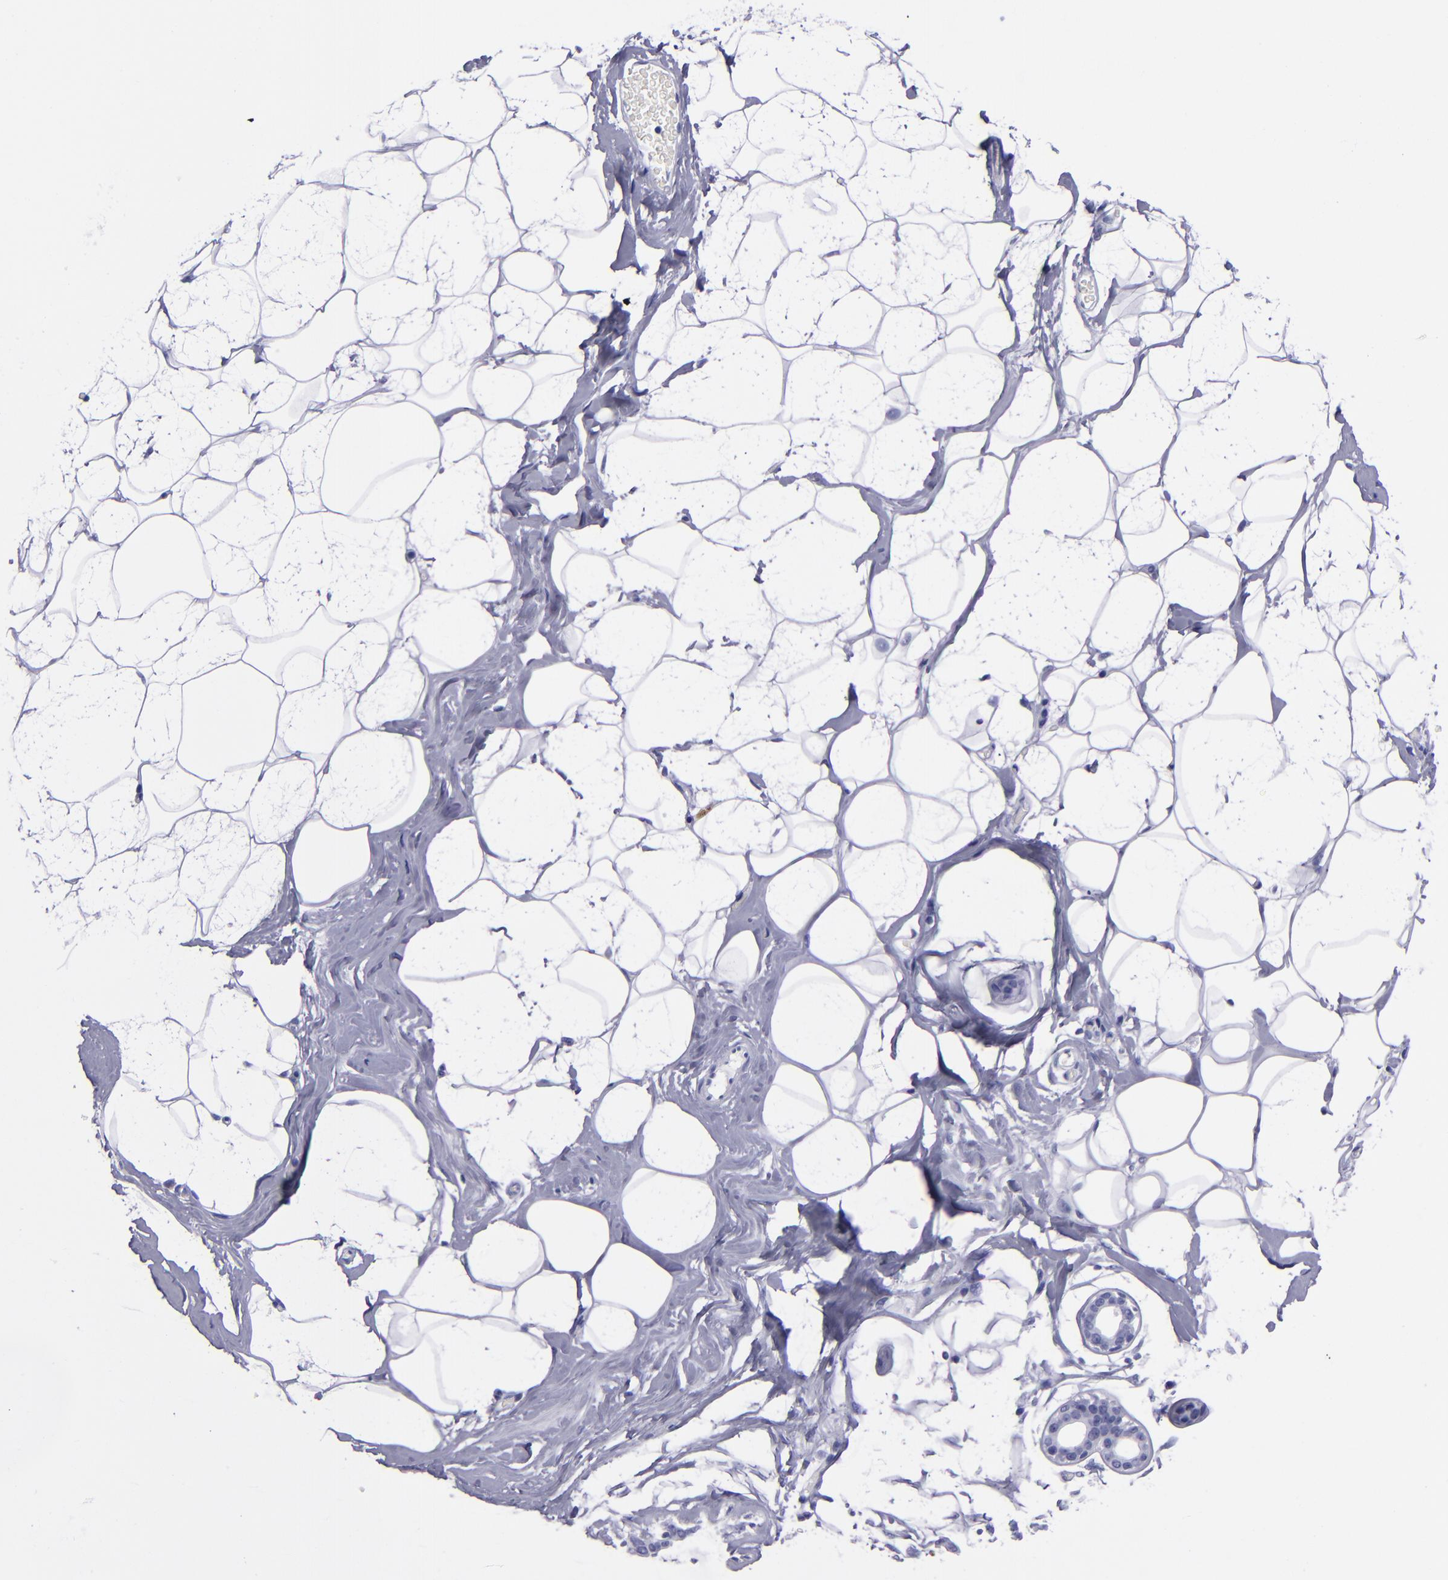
{"staining": {"intensity": "negative", "quantity": "none", "location": "none"}, "tissue": "breast", "cell_type": "Adipocytes", "image_type": "normal", "snomed": [{"axis": "morphology", "description": "Normal tissue, NOS"}, {"axis": "morphology", "description": "Fibrosis, NOS"}, {"axis": "topography", "description": "Breast"}], "caption": "DAB (3,3'-diaminobenzidine) immunohistochemical staining of benign human breast shows no significant positivity in adipocytes.", "gene": "CR1", "patient": {"sex": "female", "age": 39}}